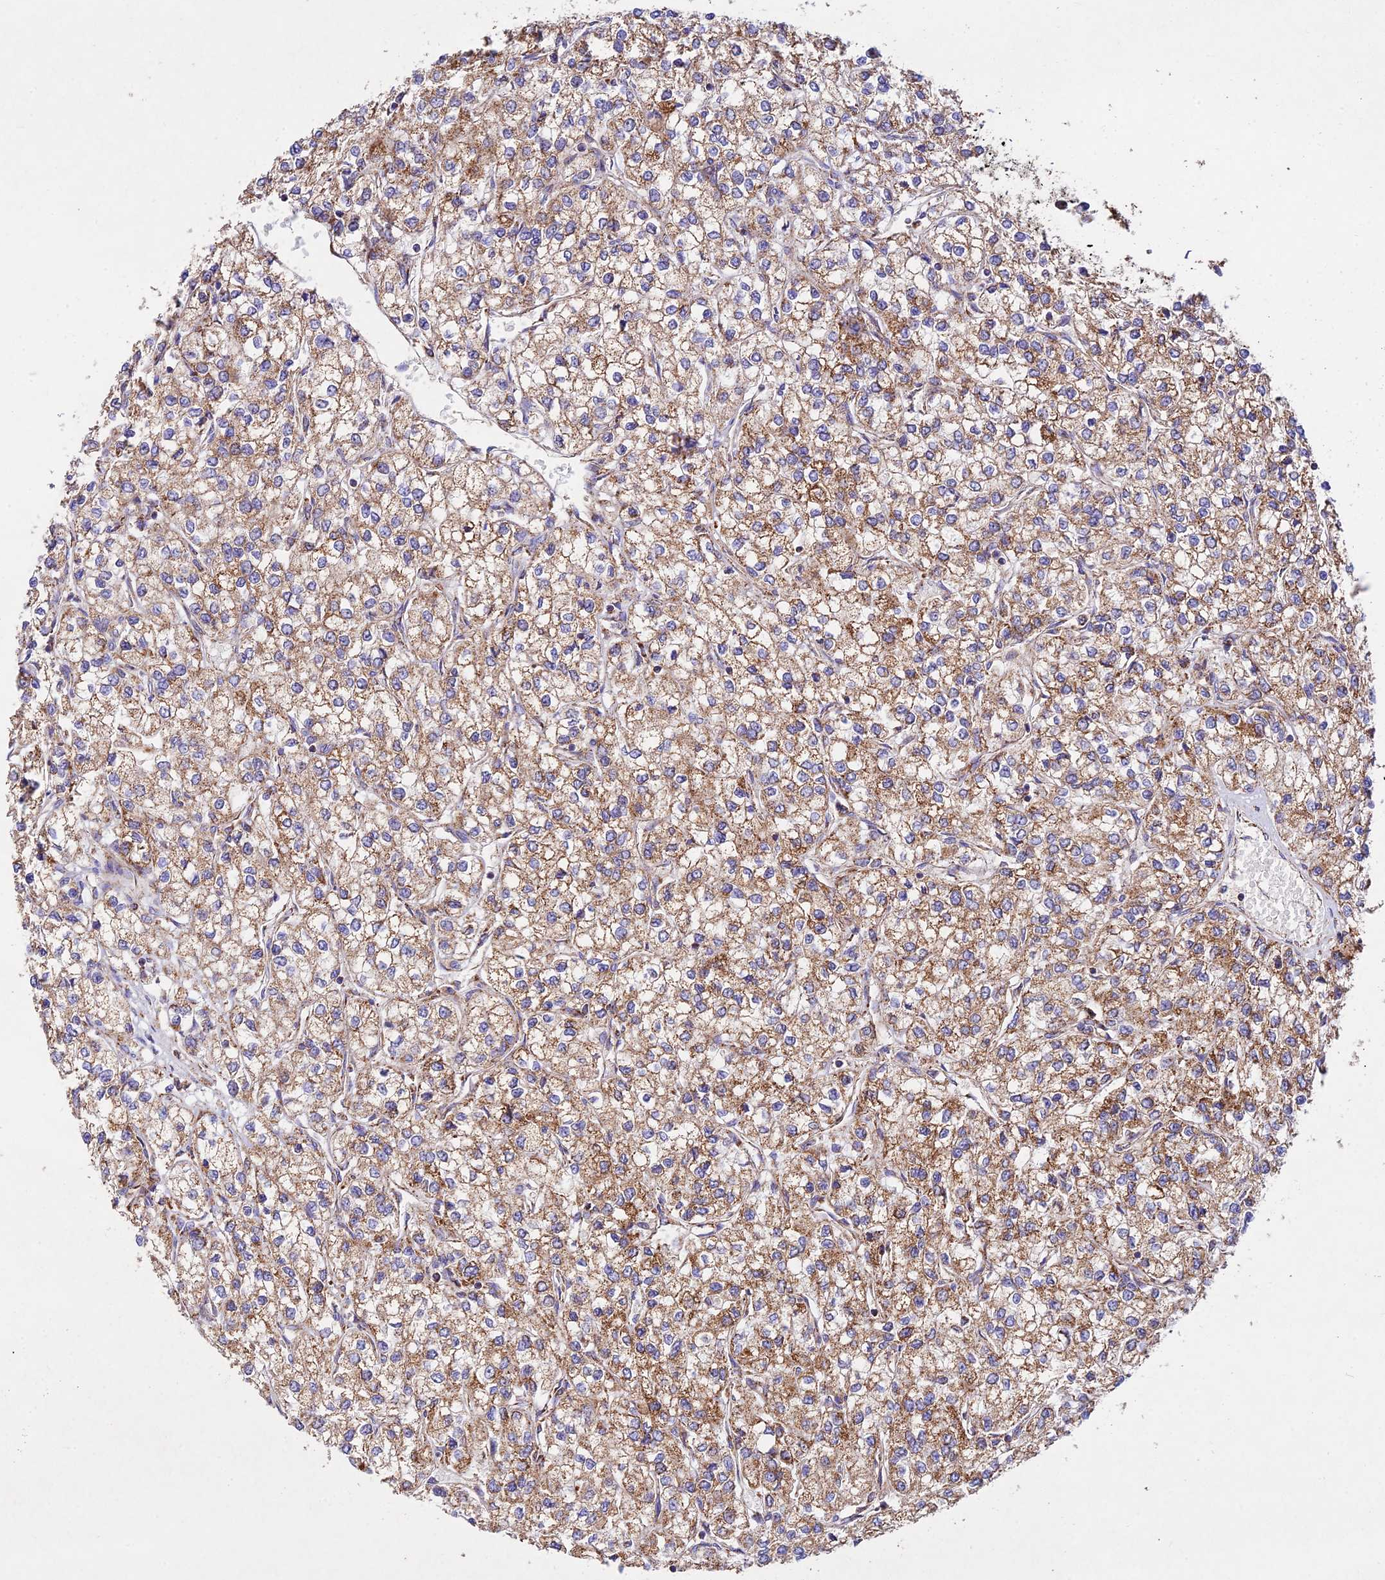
{"staining": {"intensity": "moderate", "quantity": ">75%", "location": "cytoplasmic/membranous"}, "tissue": "renal cancer", "cell_type": "Tumor cells", "image_type": "cancer", "snomed": [{"axis": "morphology", "description": "Adenocarcinoma, NOS"}, {"axis": "topography", "description": "Kidney"}], "caption": "Immunohistochemical staining of renal cancer (adenocarcinoma) displays medium levels of moderate cytoplasmic/membranous protein expression in approximately >75% of tumor cells.", "gene": "KHDC3L", "patient": {"sex": "male", "age": 80}}